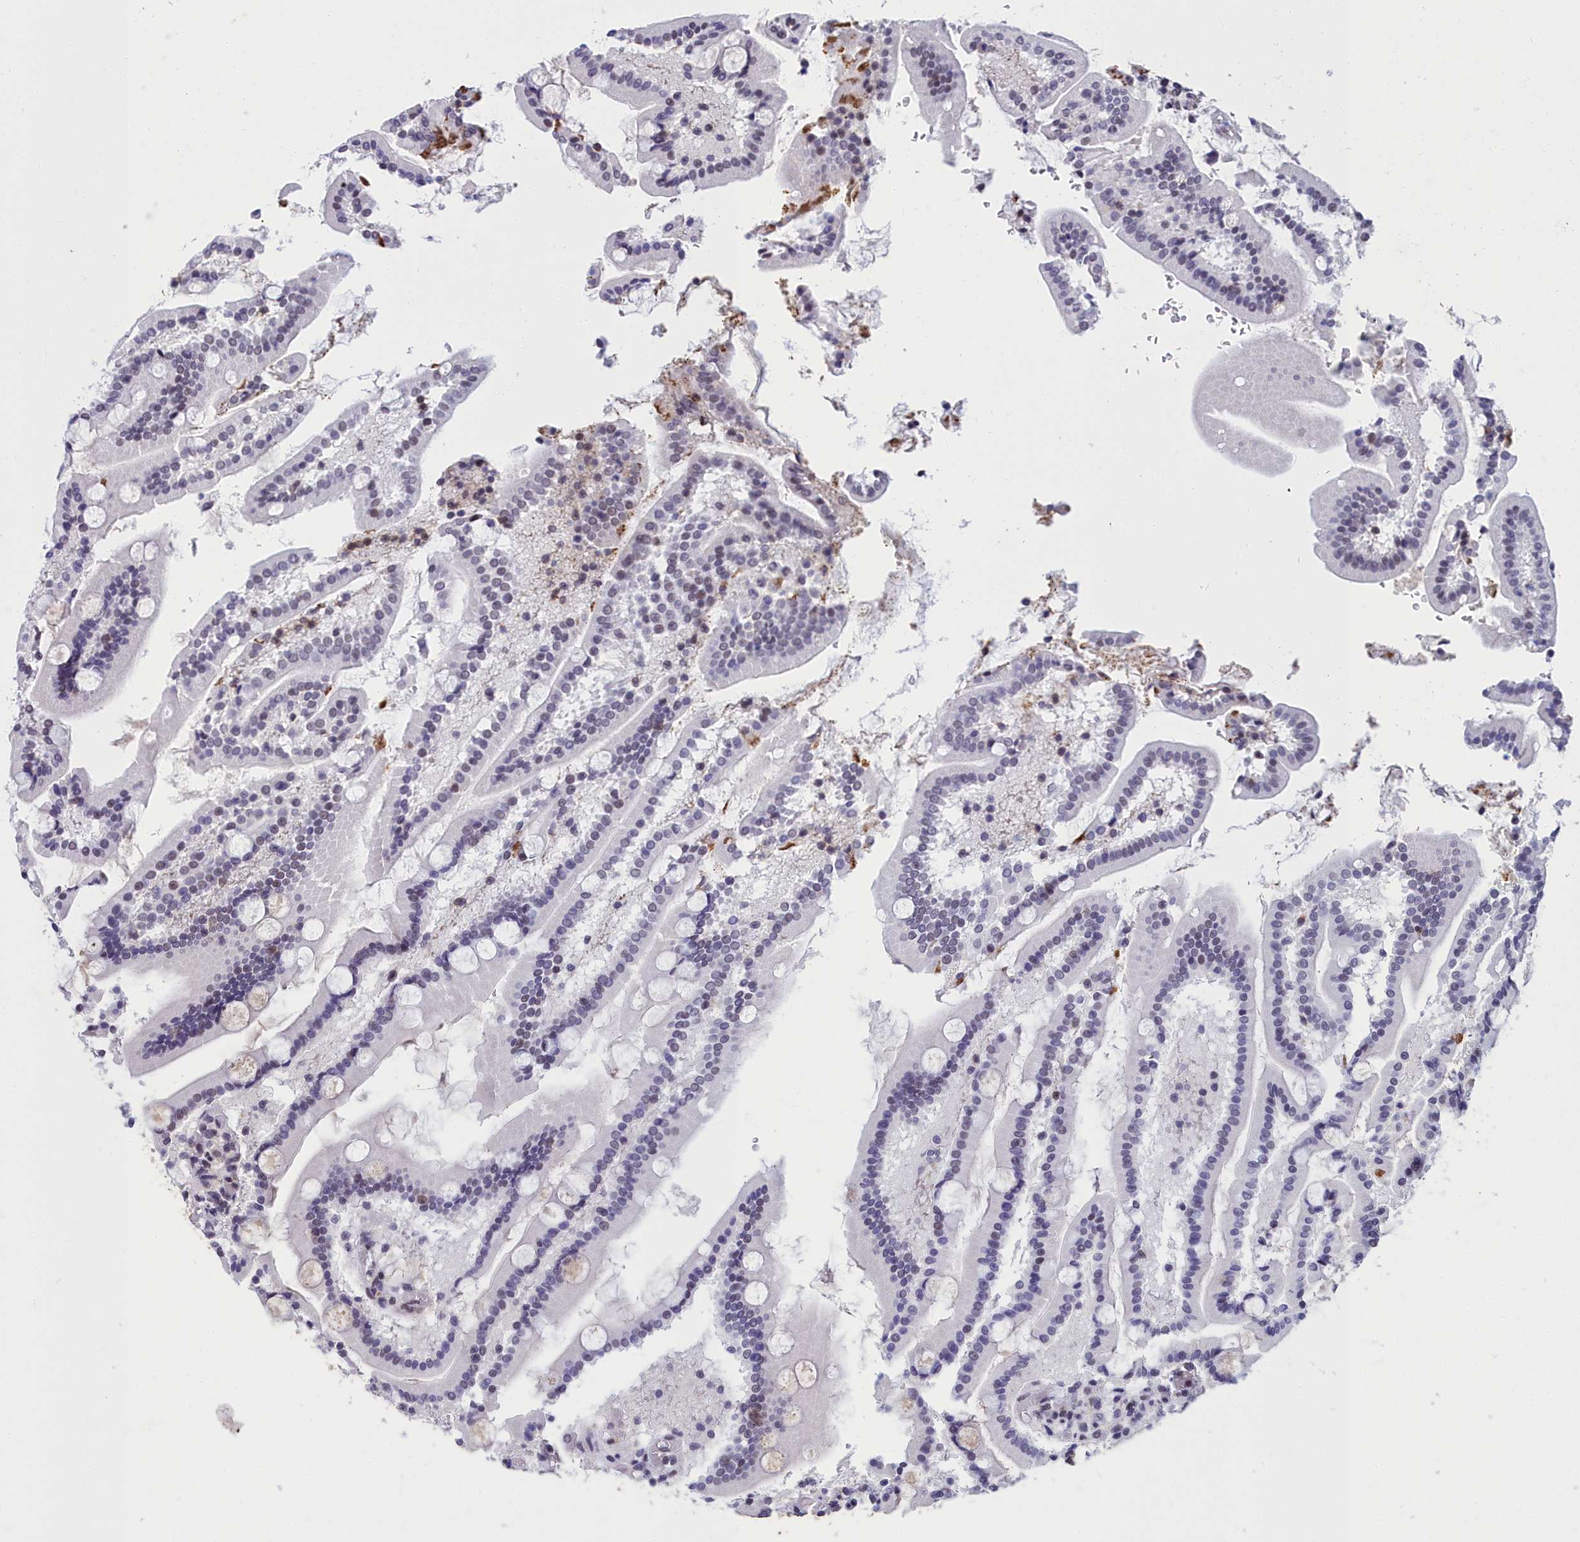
{"staining": {"intensity": "moderate", "quantity": "25%-75%", "location": "nuclear"}, "tissue": "duodenum", "cell_type": "Glandular cells", "image_type": "normal", "snomed": [{"axis": "morphology", "description": "Normal tissue, NOS"}, {"axis": "topography", "description": "Duodenum"}], "caption": "A photomicrograph of human duodenum stained for a protein demonstrates moderate nuclear brown staining in glandular cells. The staining was performed using DAB, with brown indicating positive protein expression. Nuclei are stained blue with hematoxylin.", "gene": "CCDC97", "patient": {"sex": "male", "age": 55}}